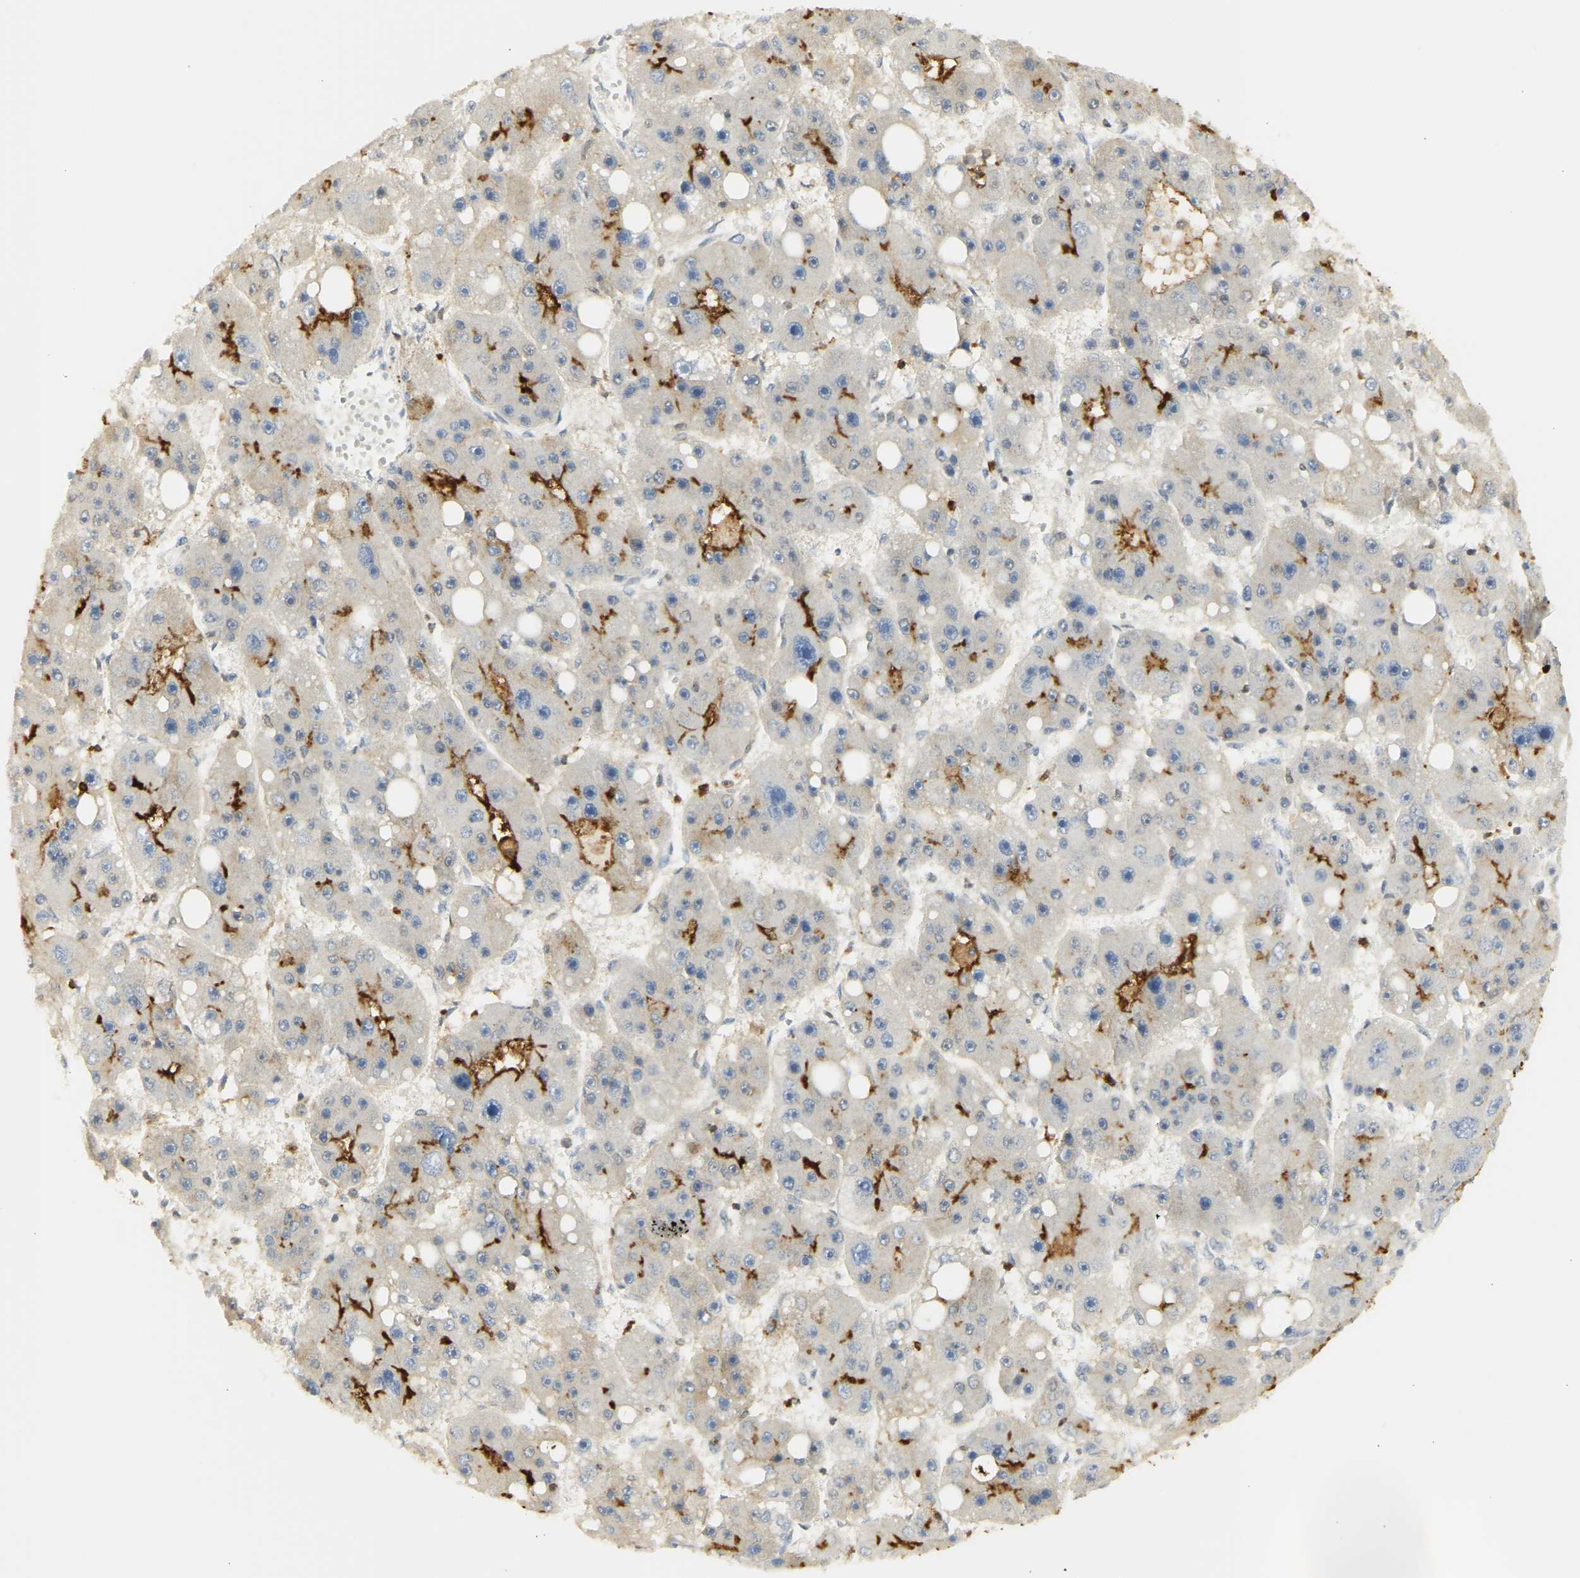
{"staining": {"intensity": "strong", "quantity": "25%-75%", "location": "cytoplasmic/membranous"}, "tissue": "liver cancer", "cell_type": "Tumor cells", "image_type": "cancer", "snomed": [{"axis": "morphology", "description": "Carcinoma, Hepatocellular, NOS"}, {"axis": "topography", "description": "Liver"}], "caption": "The immunohistochemical stain shows strong cytoplasmic/membranous staining in tumor cells of liver hepatocellular carcinoma tissue. (Stains: DAB in brown, nuclei in blue, Microscopy: brightfield microscopy at high magnification).", "gene": "CEACAM5", "patient": {"sex": "female", "age": 61}}